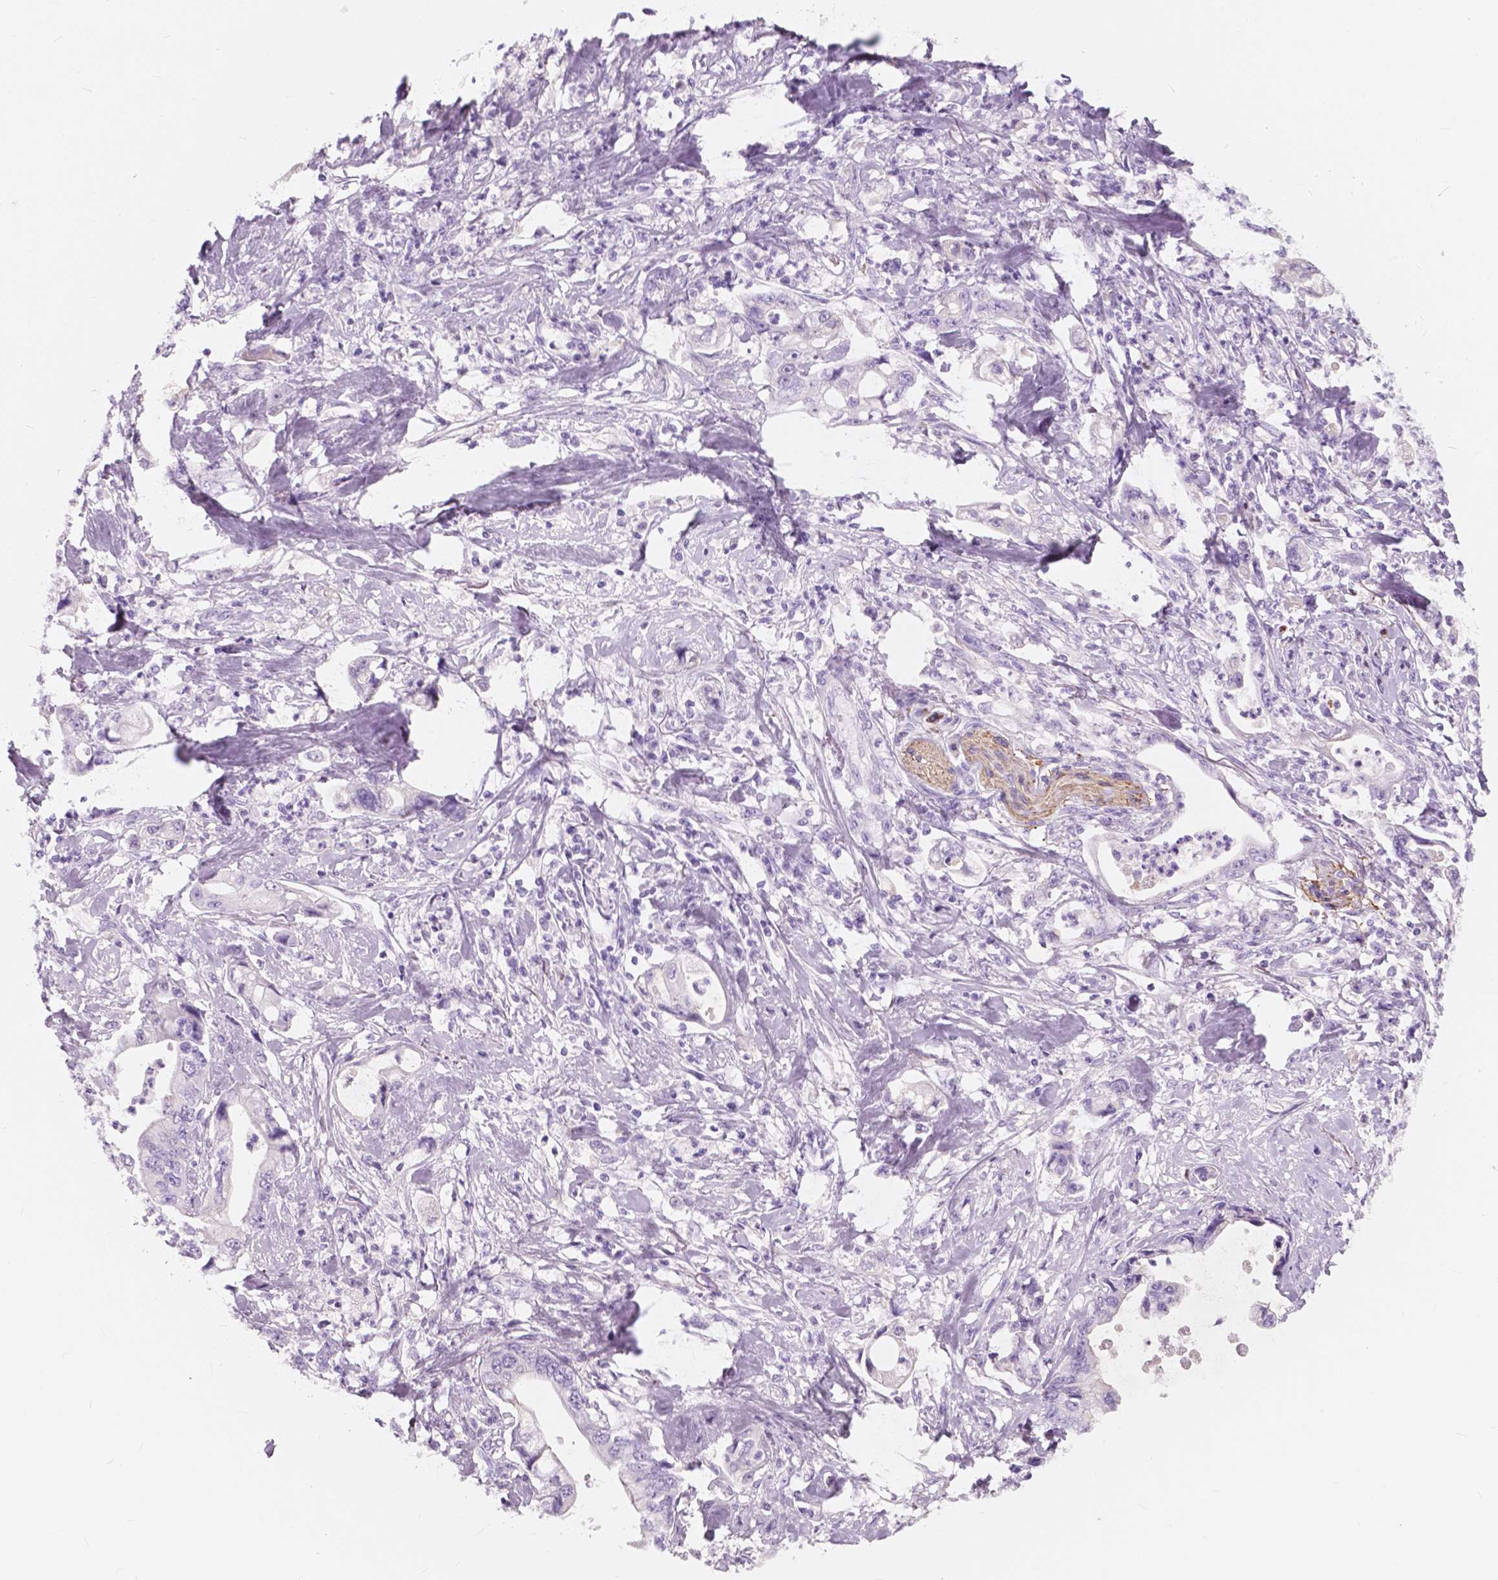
{"staining": {"intensity": "negative", "quantity": "none", "location": "none"}, "tissue": "stomach cancer", "cell_type": "Tumor cells", "image_type": "cancer", "snomed": [{"axis": "morphology", "description": "Adenocarcinoma, NOS"}, {"axis": "topography", "description": "Pancreas"}, {"axis": "topography", "description": "Stomach, upper"}], "caption": "There is no significant staining in tumor cells of adenocarcinoma (stomach).", "gene": "FXYD2", "patient": {"sex": "male", "age": 77}}